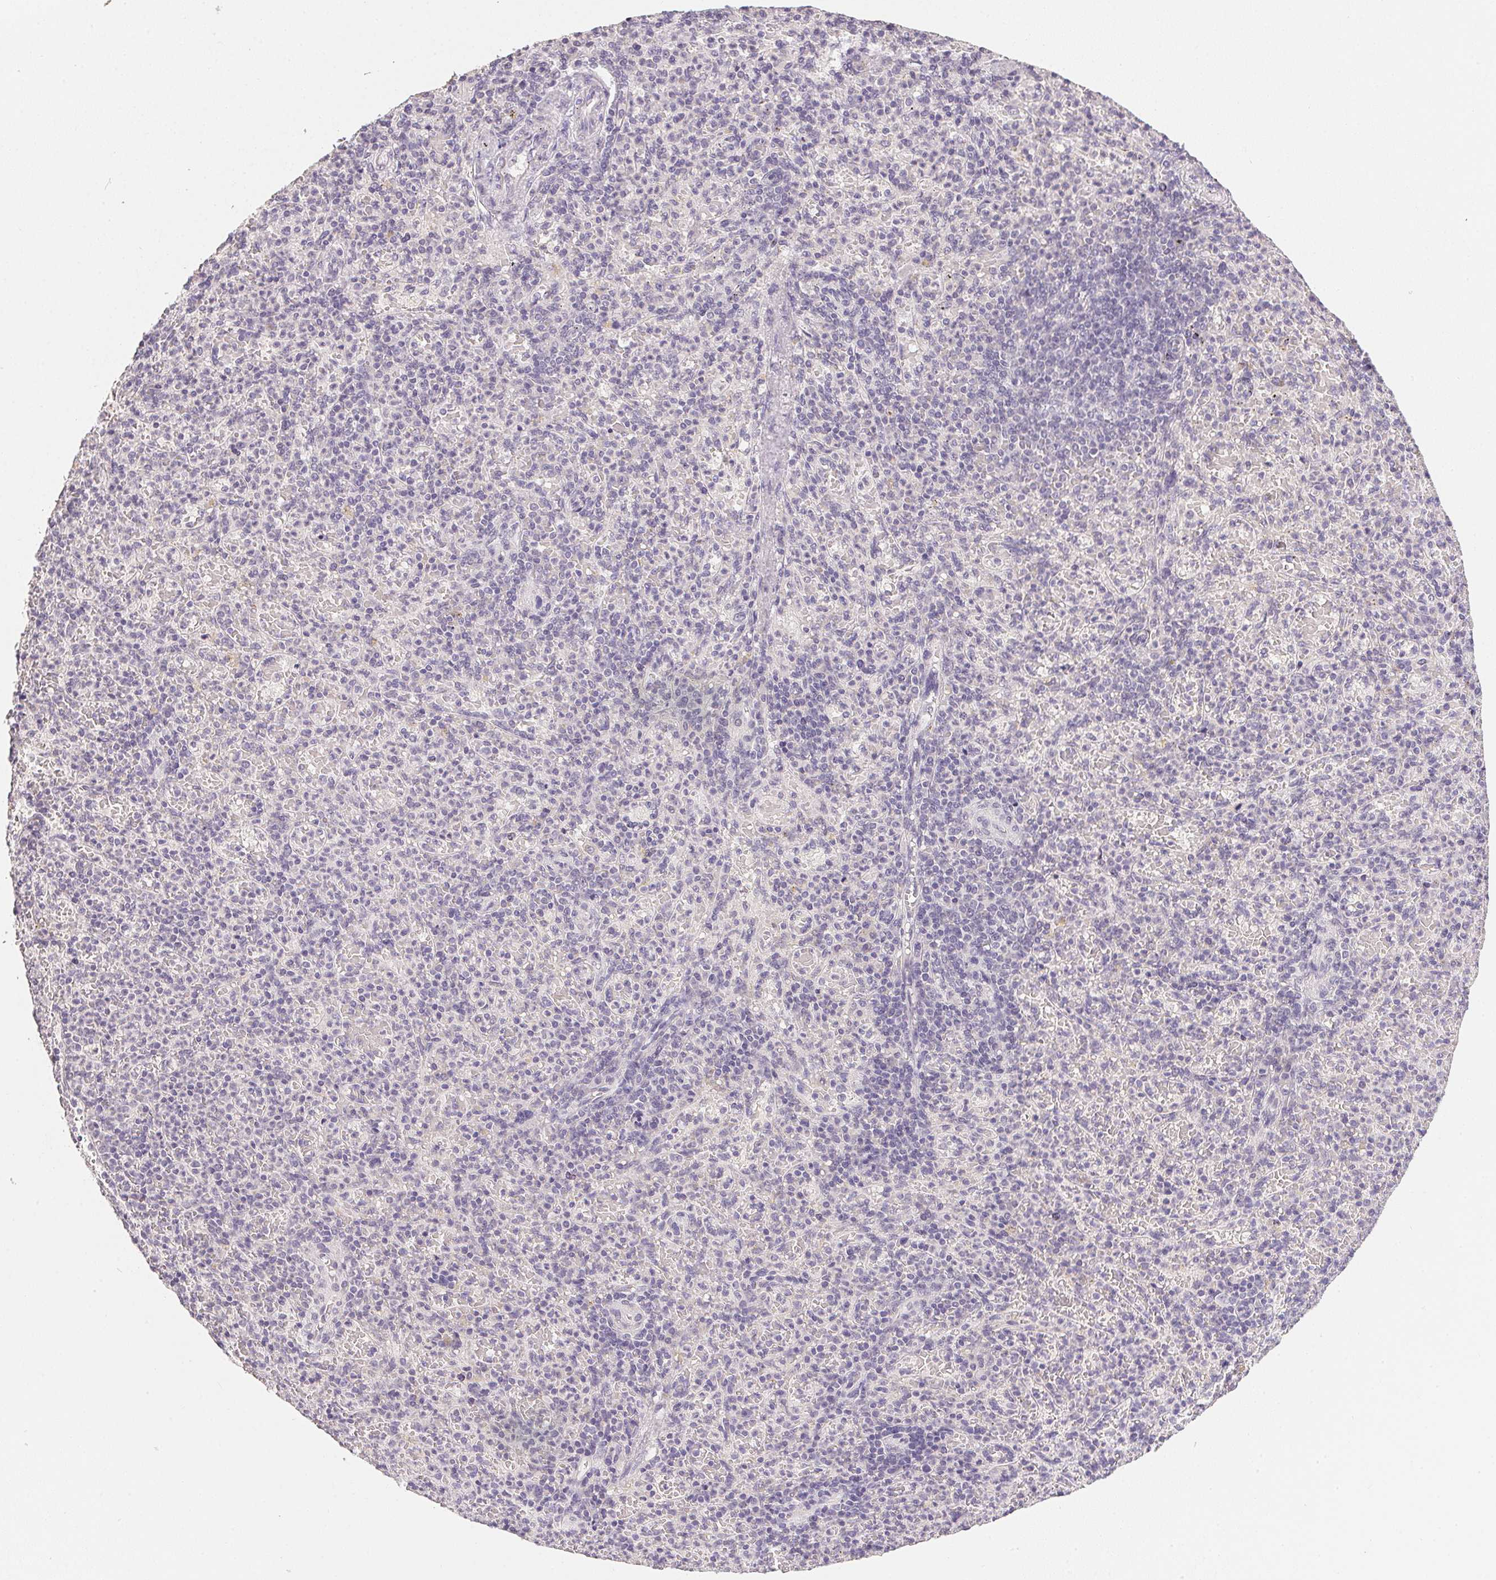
{"staining": {"intensity": "negative", "quantity": "none", "location": "none"}, "tissue": "spleen", "cell_type": "Cells in red pulp", "image_type": "normal", "snomed": [{"axis": "morphology", "description": "Normal tissue, NOS"}, {"axis": "topography", "description": "Spleen"}], "caption": "DAB (3,3'-diaminobenzidine) immunohistochemical staining of benign human spleen demonstrates no significant positivity in cells in red pulp. The staining was performed using DAB to visualize the protein expression in brown, while the nuclei were stained in blue with hematoxylin (Magnification: 20x).", "gene": "PPY", "patient": {"sex": "female", "age": 74}}